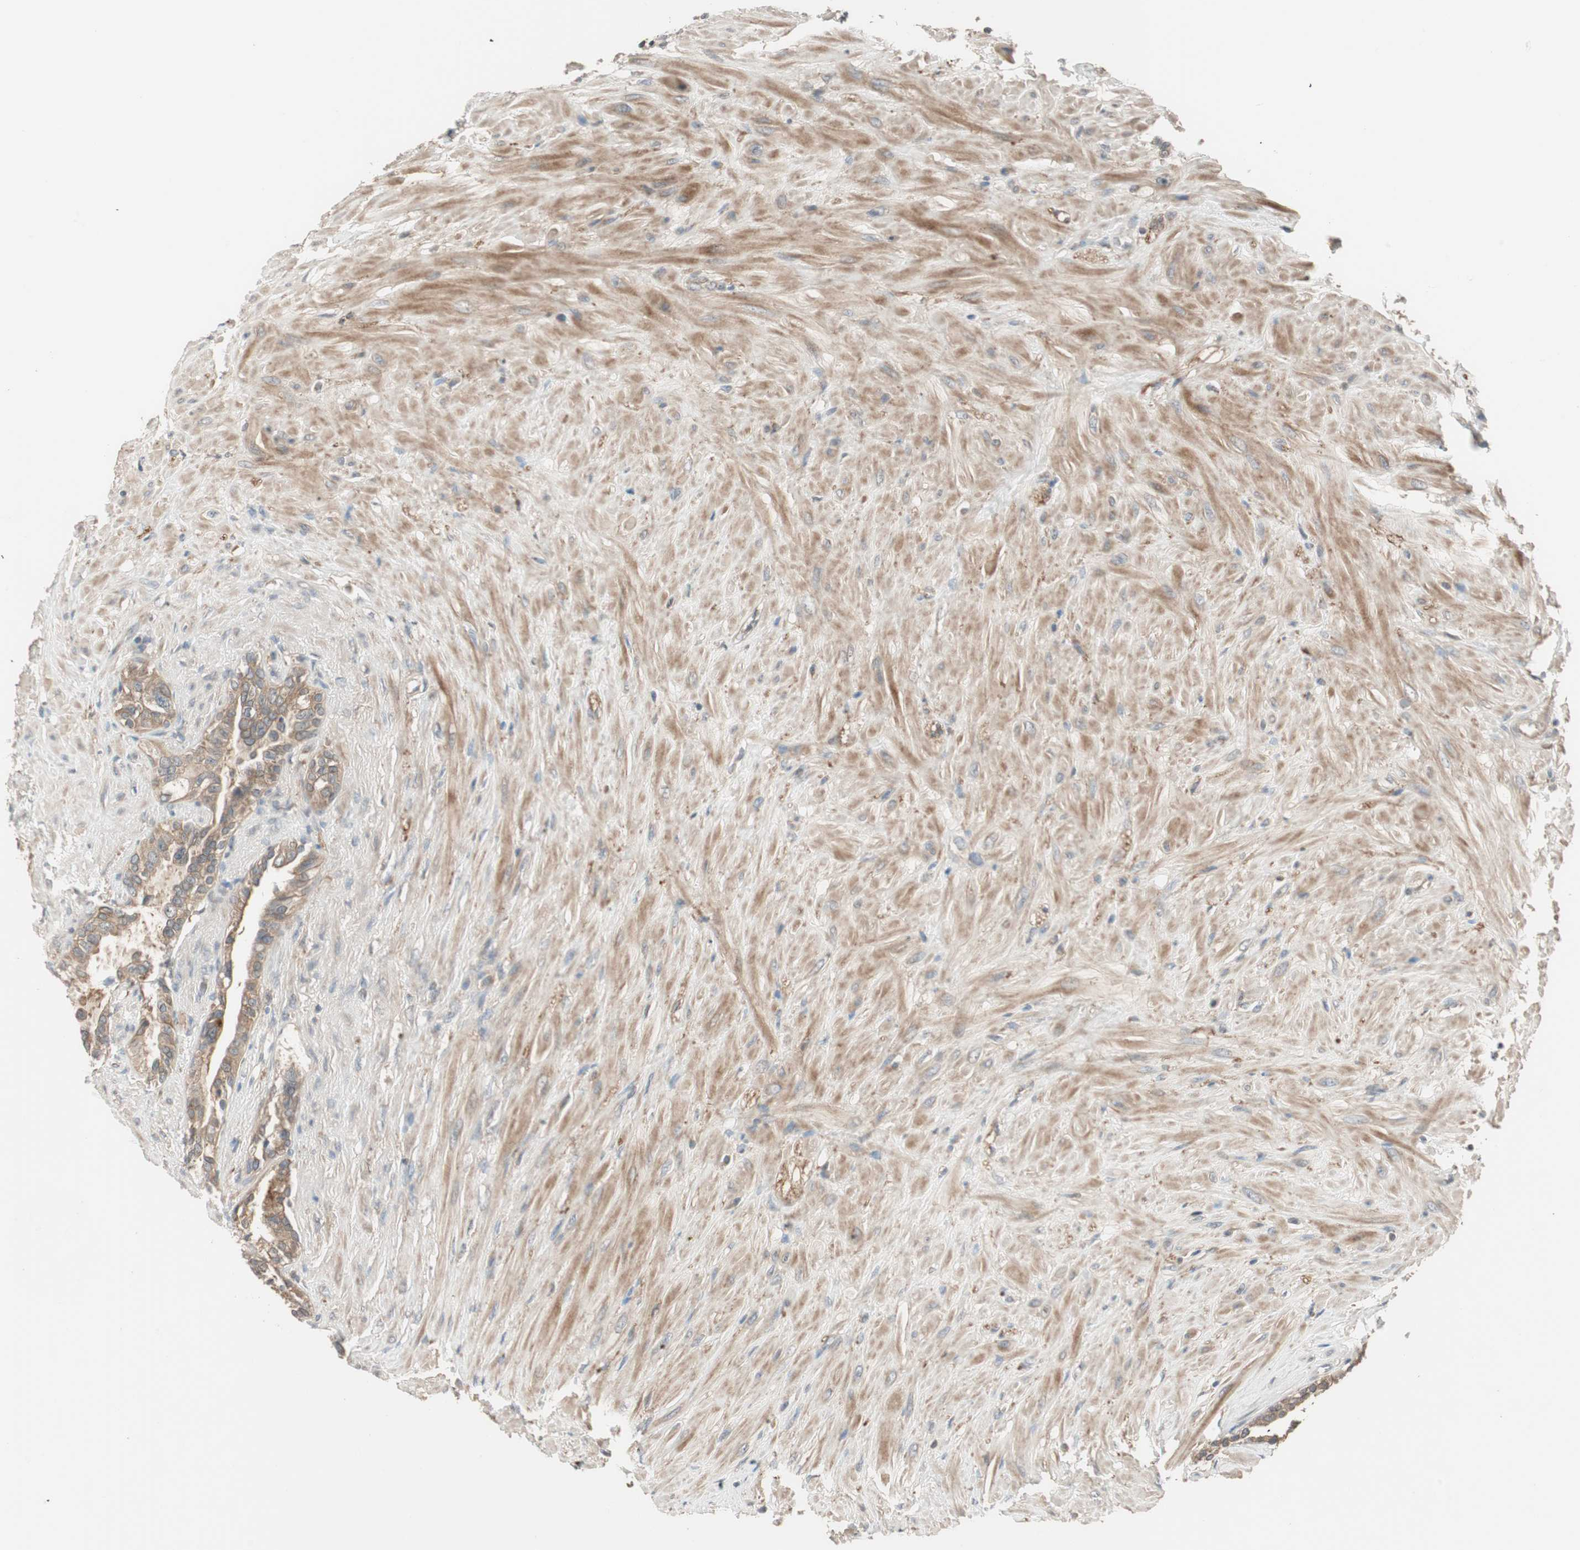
{"staining": {"intensity": "moderate", "quantity": ">75%", "location": "cytoplasmic/membranous"}, "tissue": "seminal vesicle", "cell_type": "Glandular cells", "image_type": "normal", "snomed": [{"axis": "morphology", "description": "Normal tissue, NOS"}, {"axis": "topography", "description": "Seminal veicle"}], "caption": "Protein expression analysis of normal seminal vesicle demonstrates moderate cytoplasmic/membranous positivity in about >75% of glandular cells.", "gene": "ATP6AP2", "patient": {"sex": "male", "age": 61}}